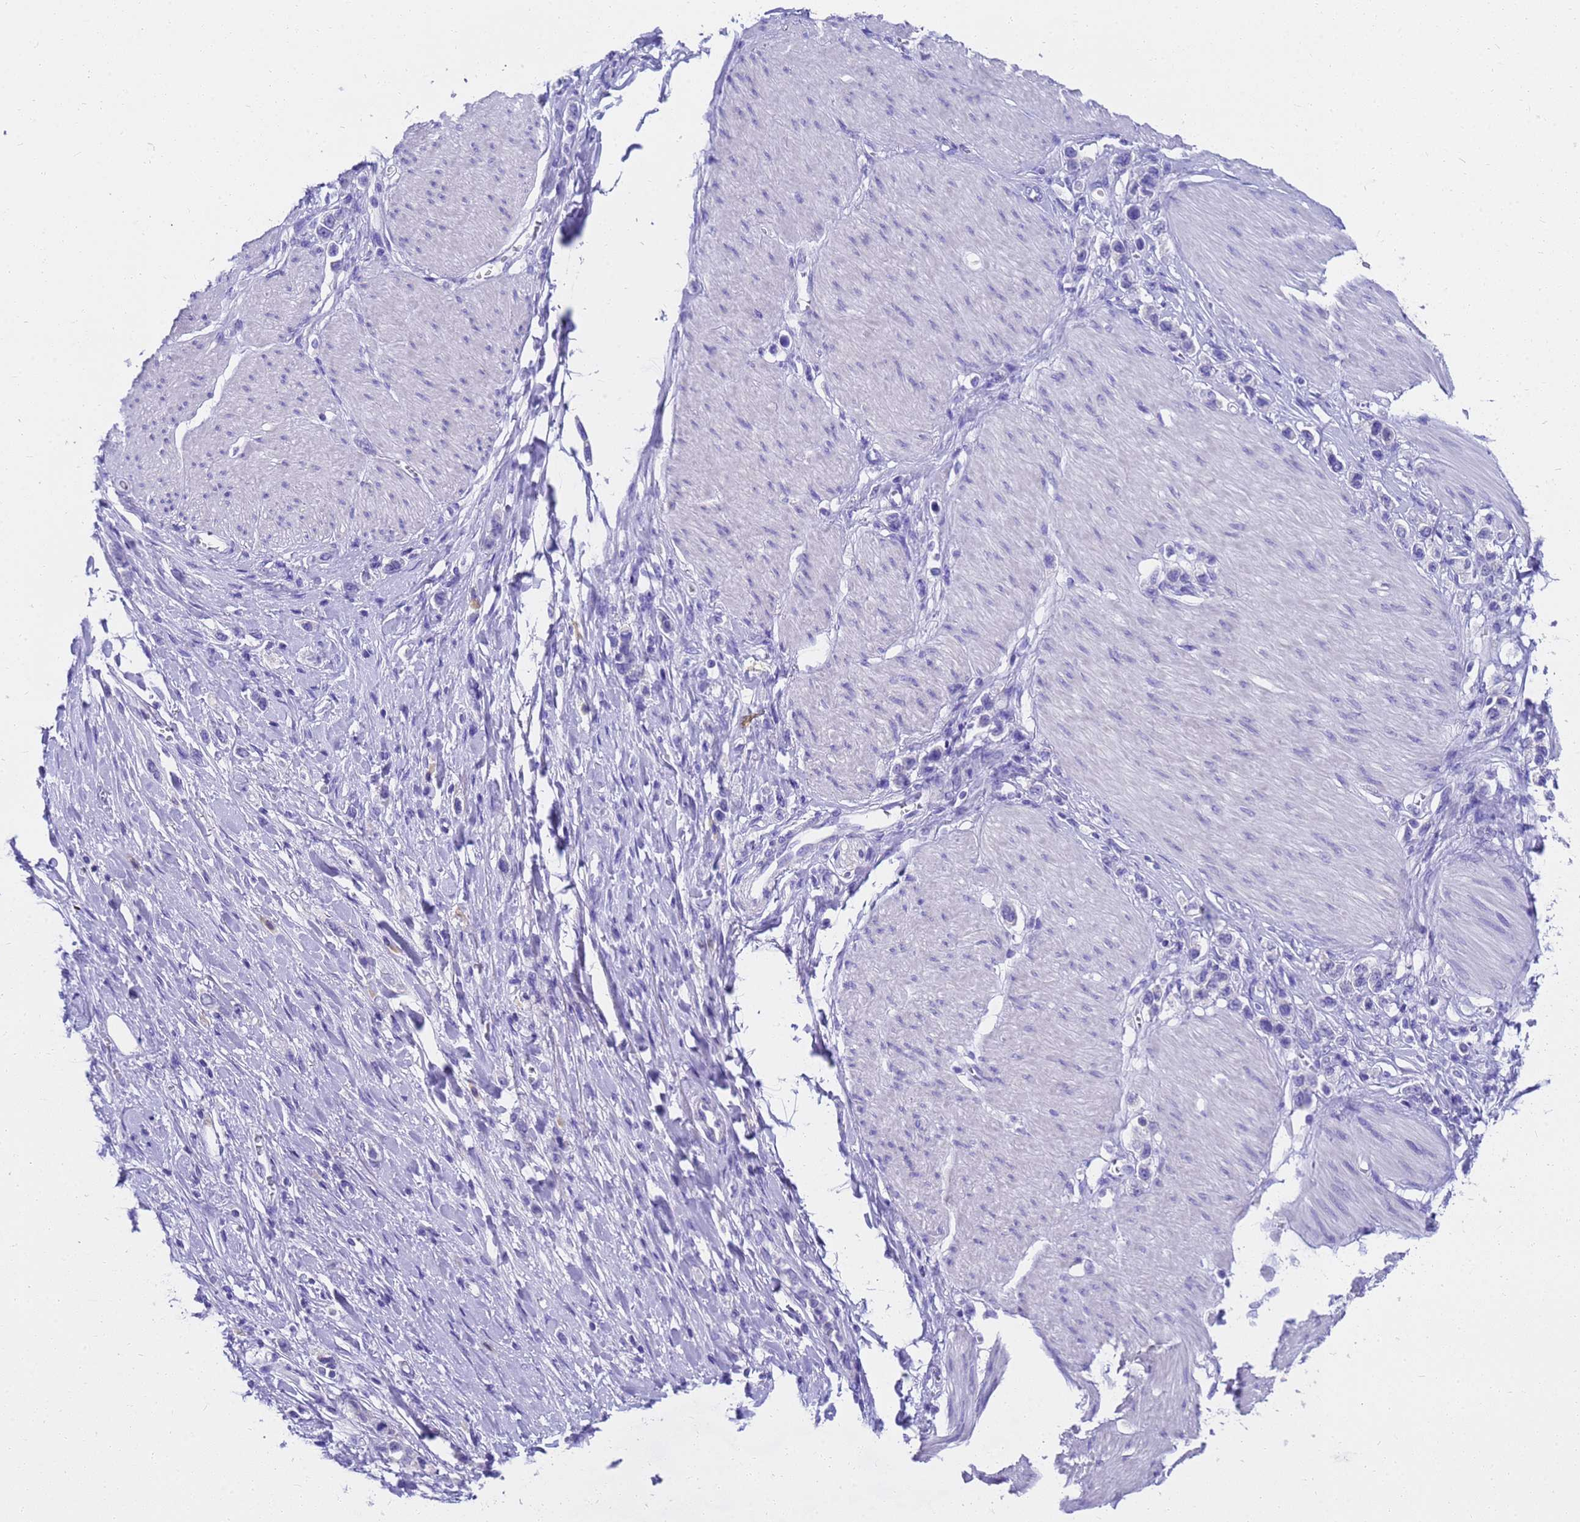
{"staining": {"intensity": "negative", "quantity": "none", "location": "none"}, "tissue": "stomach cancer", "cell_type": "Tumor cells", "image_type": "cancer", "snomed": [{"axis": "morphology", "description": "Adenocarcinoma, NOS"}, {"axis": "topography", "description": "Stomach"}], "caption": "Immunohistochemistry (IHC) micrograph of neoplastic tissue: stomach cancer (adenocarcinoma) stained with DAB shows no significant protein positivity in tumor cells.", "gene": "MS4A13", "patient": {"sex": "female", "age": 65}}